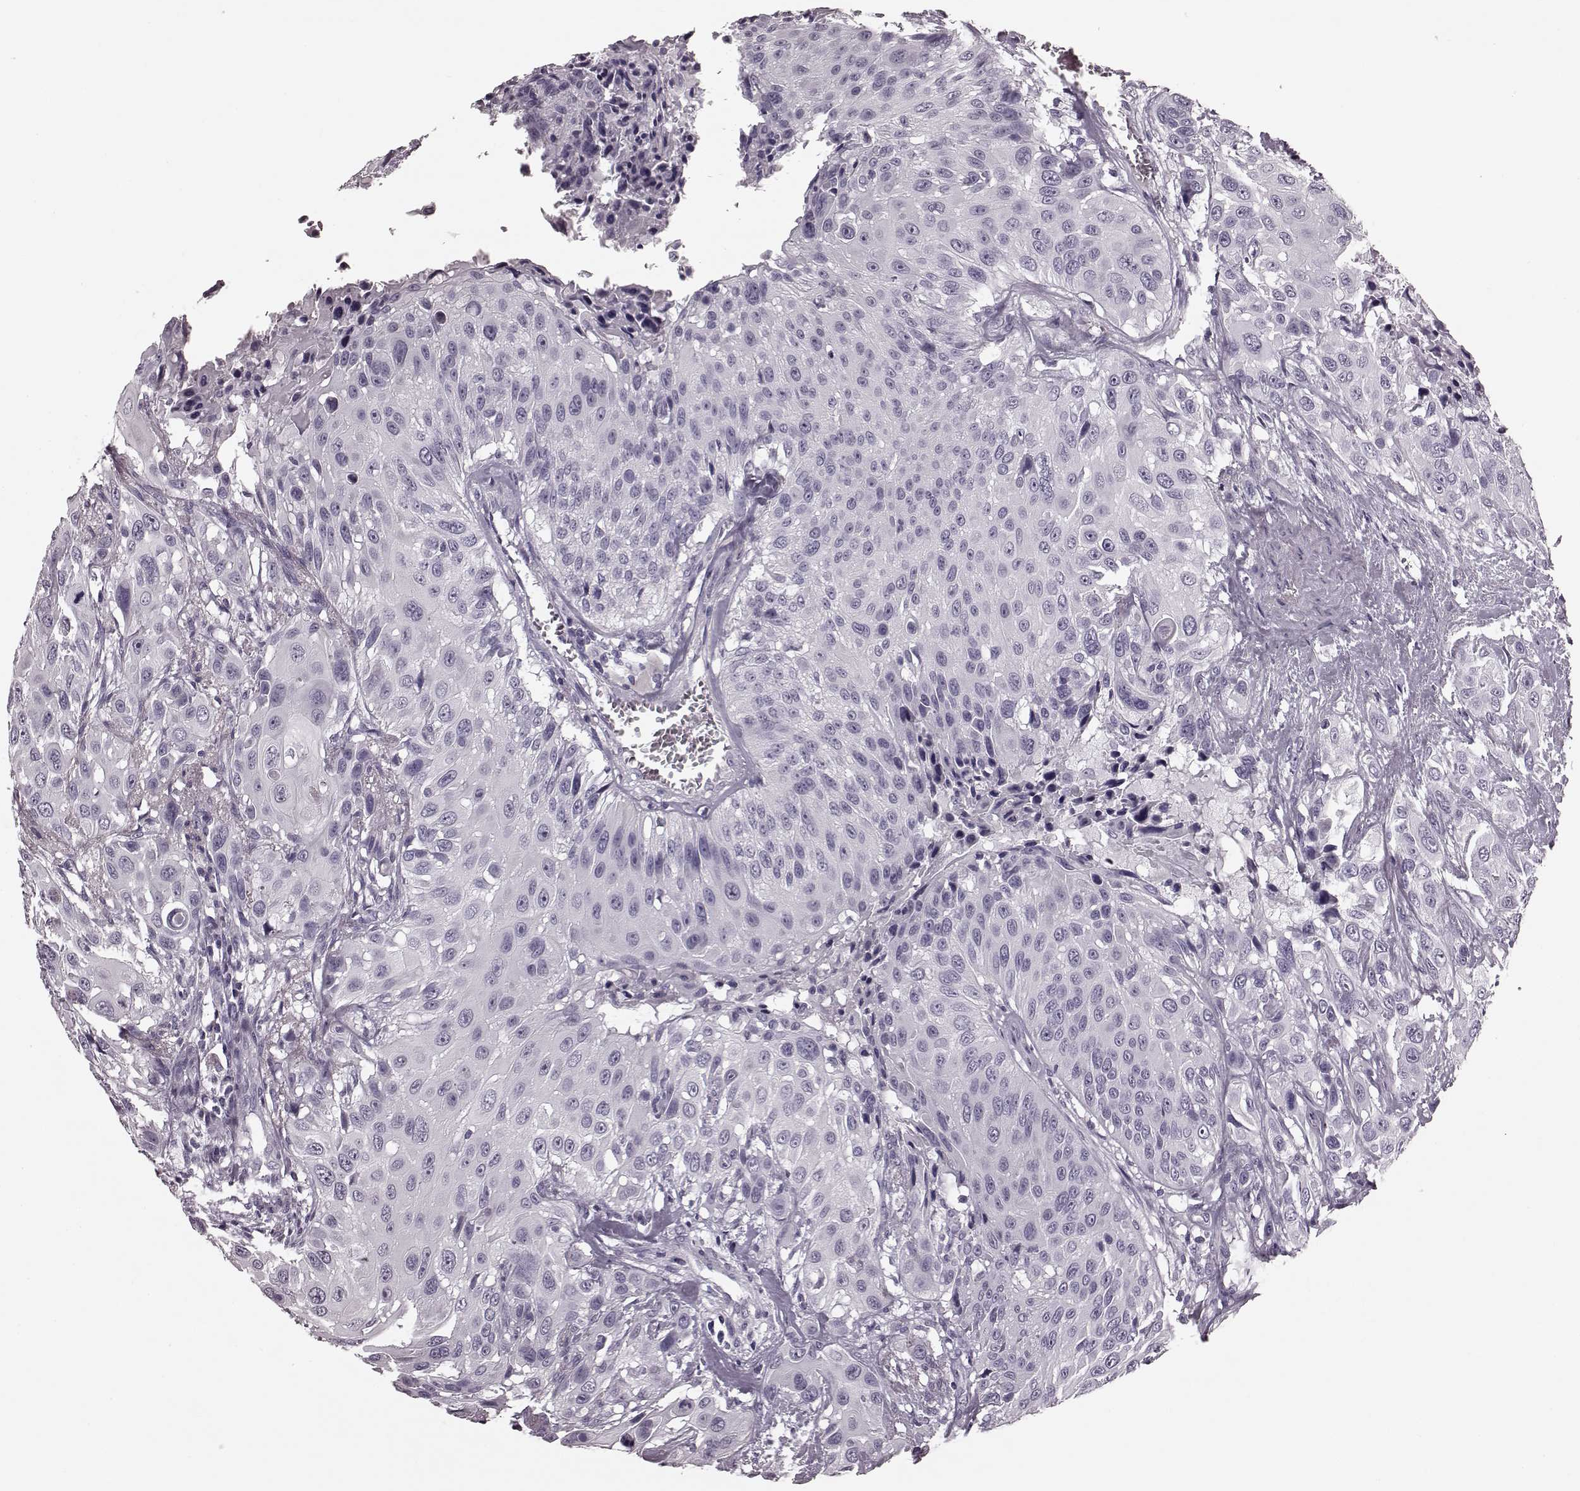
{"staining": {"intensity": "negative", "quantity": "none", "location": "none"}, "tissue": "urothelial cancer", "cell_type": "Tumor cells", "image_type": "cancer", "snomed": [{"axis": "morphology", "description": "Urothelial carcinoma, NOS"}, {"axis": "topography", "description": "Urinary bladder"}], "caption": "Immunohistochemistry (IHC) micrograph of neoplastic tissue: urothelial cancer stained with DAB (3,3'-diaminobenzidine) exhibits no significant protein staining in tumor cells.", "gene": "TRPM1", "patient": {"sex": "male", "age": 55}}